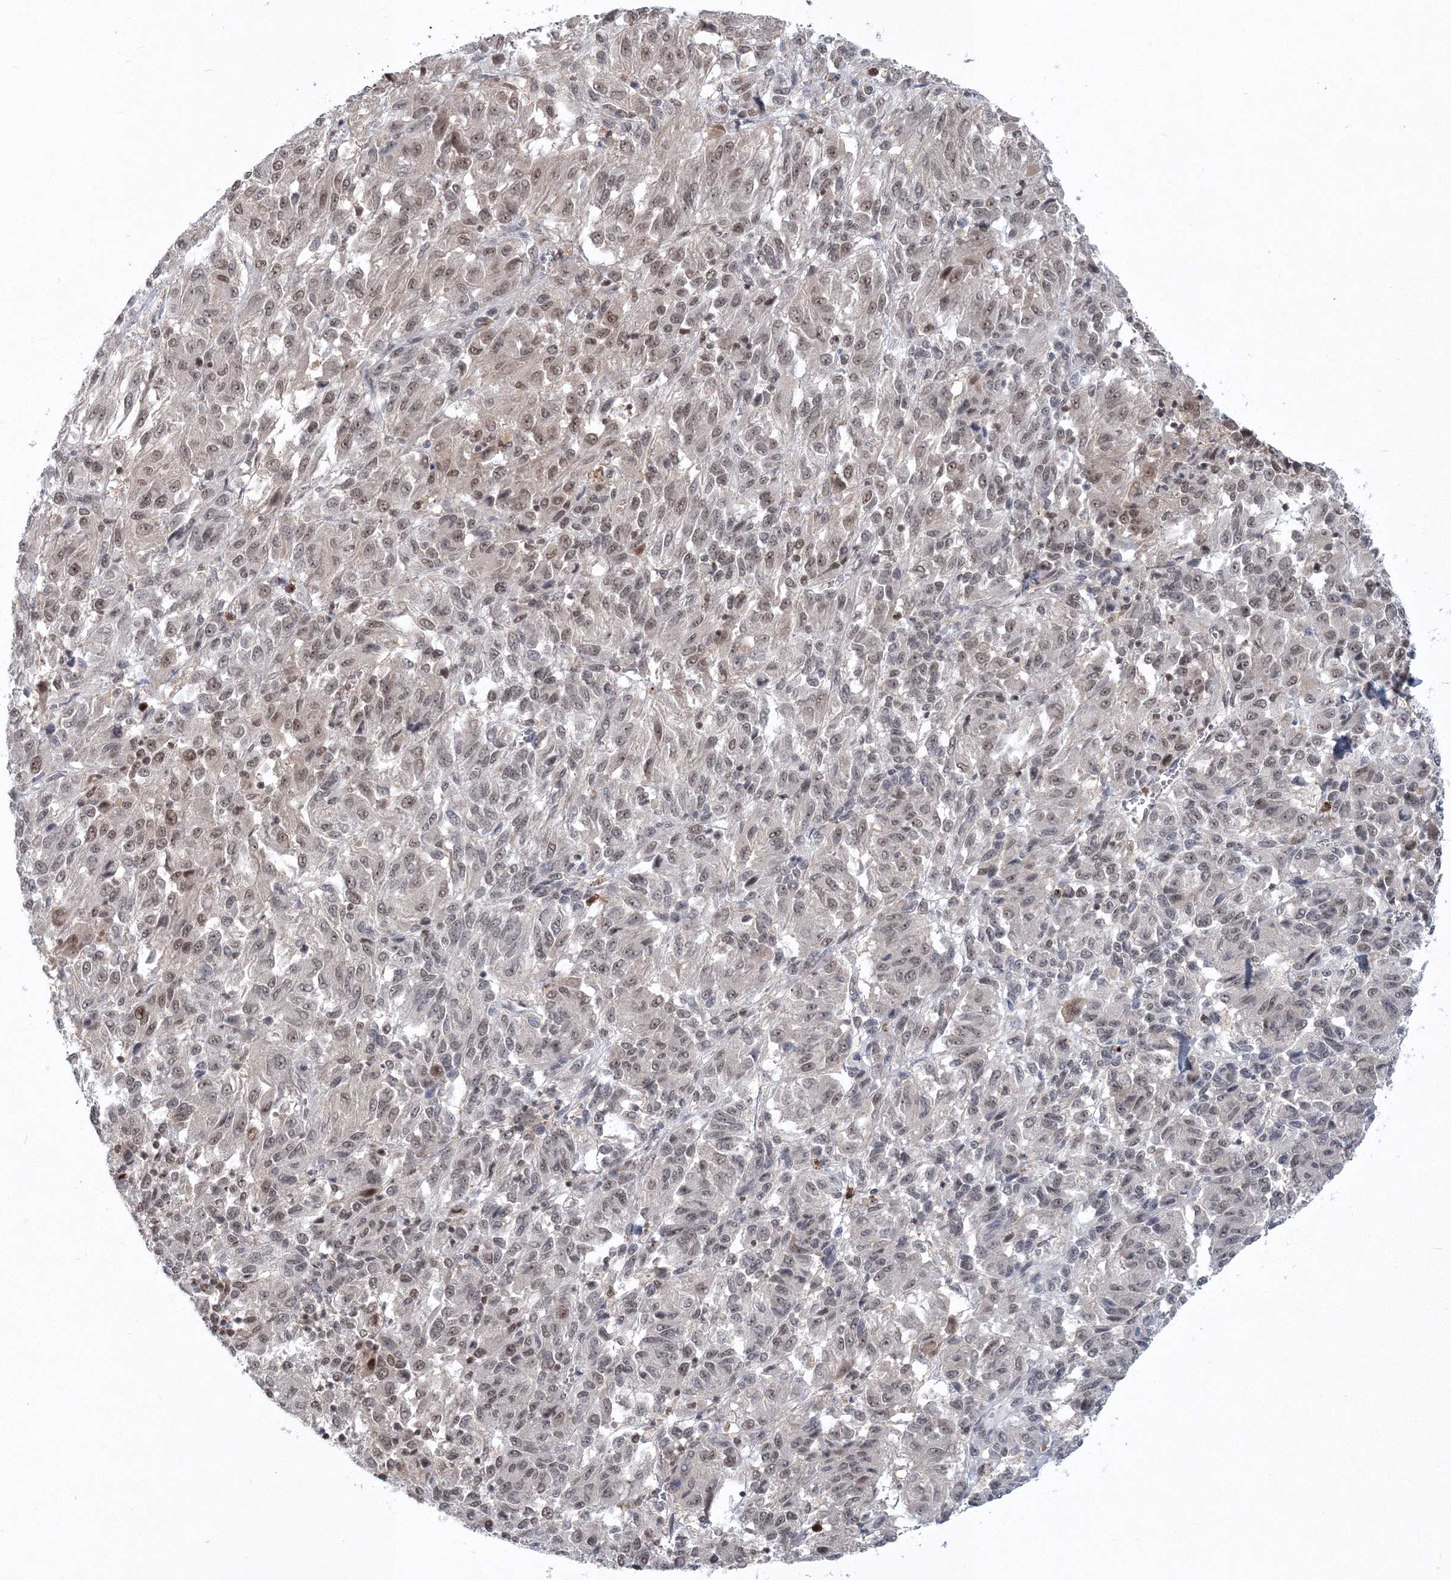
{"staining": {"intensity": "weak", "quantity": ">75%", "location": "nuclear"}, "tissue": "melanoma", "cell_type": "Tumor cells", "image_type": "cancer", "snomed": [{"axis": "morphology", "description": "Malignant melanoma, Metastatic site"}, {"axis": "topography", "description": "Lung"}], "caption": "Weak nuclear expression for a protein is present in about >75% of tumor cells of melanoma using immunohistochemistry.", "gene": "PDS5A", "patient": {"sex": "male", "age": 64}}